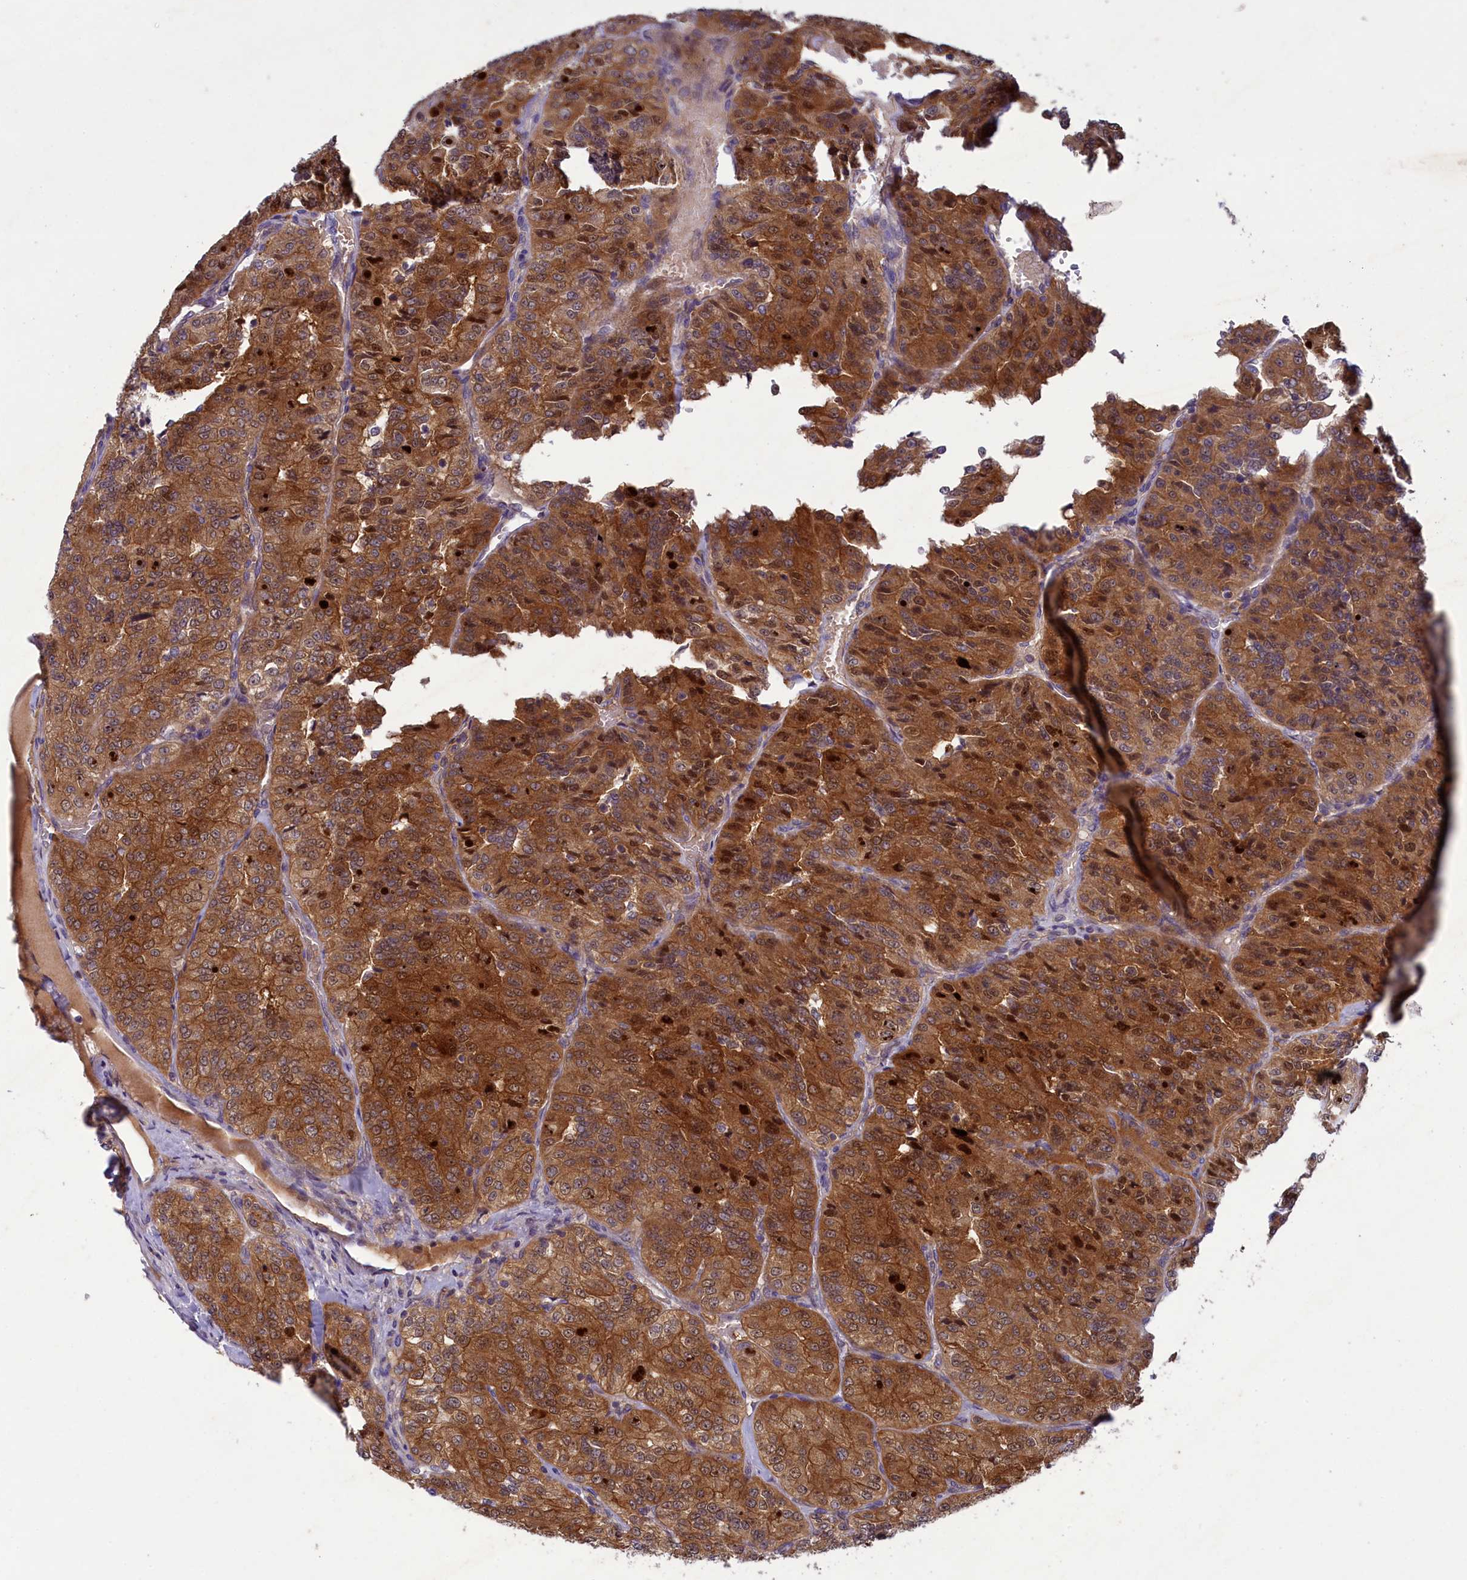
{"staining": {"intensity": "strong", "quantity": ">75%", "location": "cytoplasmic/membranous"}, "tissue": "renal cancer", "cell_type": "Tumor cells", "image_type": "cancer", "snomed": [{"axis": "morphology", "description": "Adenocarcinoma, NOS"}, {"axis": "topography", "description": "Kidney"}], "caption": "The histopathology image reveals immunohistochemical staining of renal adenocarcinoma. There is strong cytoplasmic/membranous staining is appreciated in about >75% of tumor cells.", "gene": "NUBP1", "patient": {"sex": "female", "age": 63}}